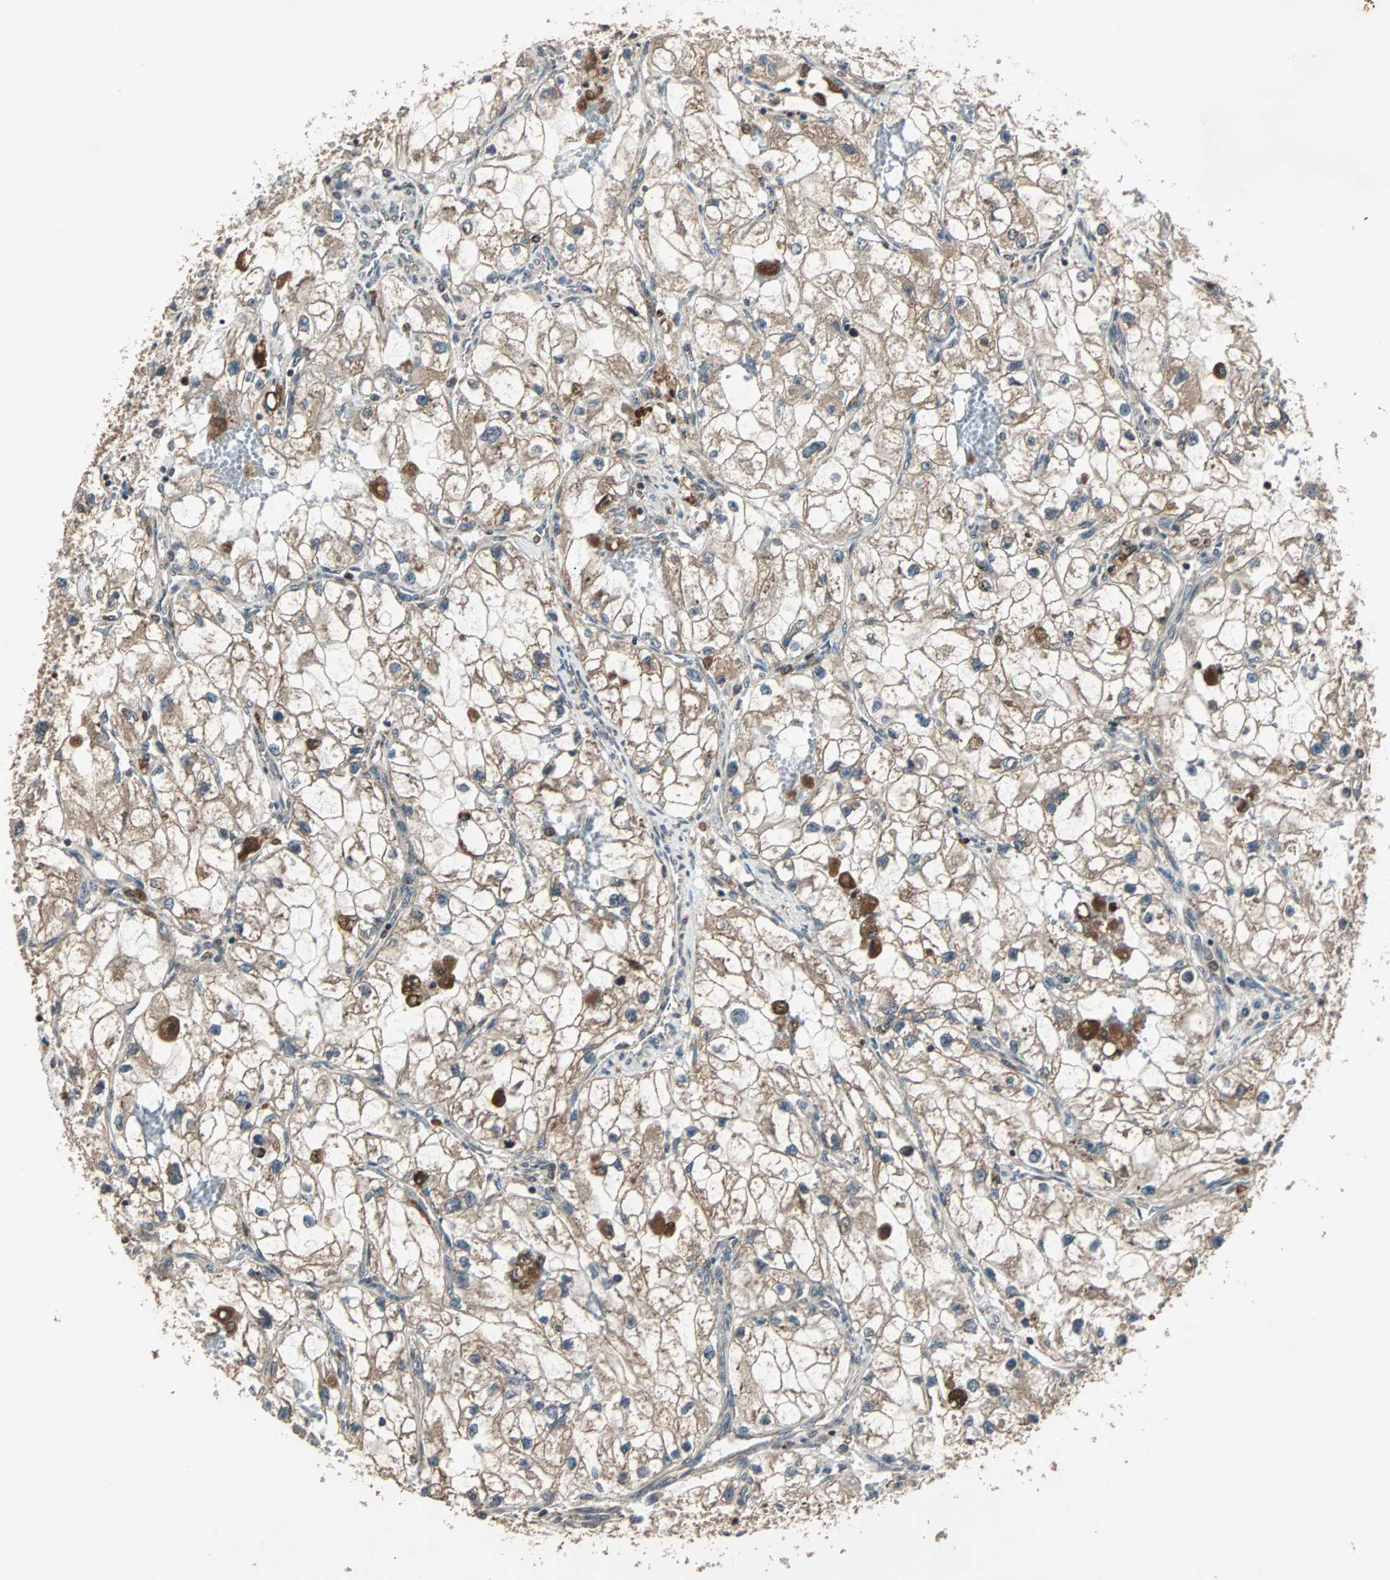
{"staining": {"intensity": "moderate", "quantity": "25%-75%", "location": "cytoplasmic/membranous"}, "tissue": "renal cancer", "cell_type": "Tumor cells", "image_type": "cancer", "snomed": [{"axis": "morphology", "description": "Adenocarcinoma, NOS"}, {"axis": "topography", "description": "Kidney"}], "caption": "Protein expression analysis of human renal adenocarcinoma reveals moderate cytoplasmic/membranous expression in approximately 25%-75% of tumor cells.", "gene": "RAB7A", "patient": {"sex": "female", "age": 70}}